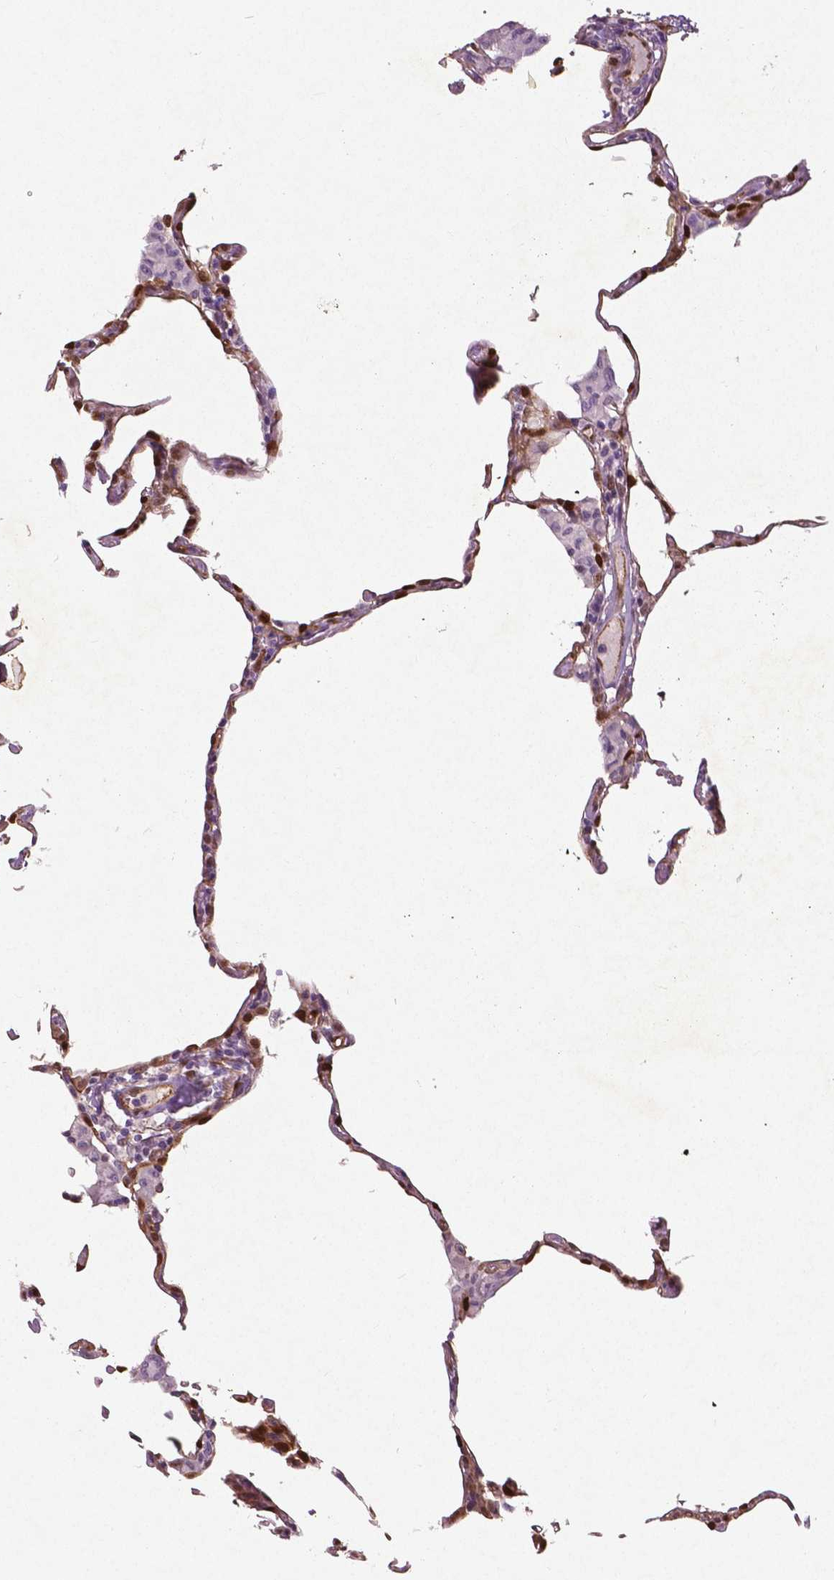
{"staining": {"intensity": "moderate", "quantity": ">75%", "location": "cytoplasmic/membranous,nuclear"}, "tissue": "lung", "cell_type": "Alveolar cells", "image_type": "normal", "snomed": [{"axis": "morphology", "description": "Normal tissue, NOS"}, {"axis": "topography", "description": "Lung"}], "caption": "Protein staining by immunohistochemistry (IHC) demonstrates moderate cytoplasmic/membranous,nuclear staining in about >75% of alveolar cells in normal lung.", "gene": "WWTR1", "patient": {"sex": "female", "age": 57}}